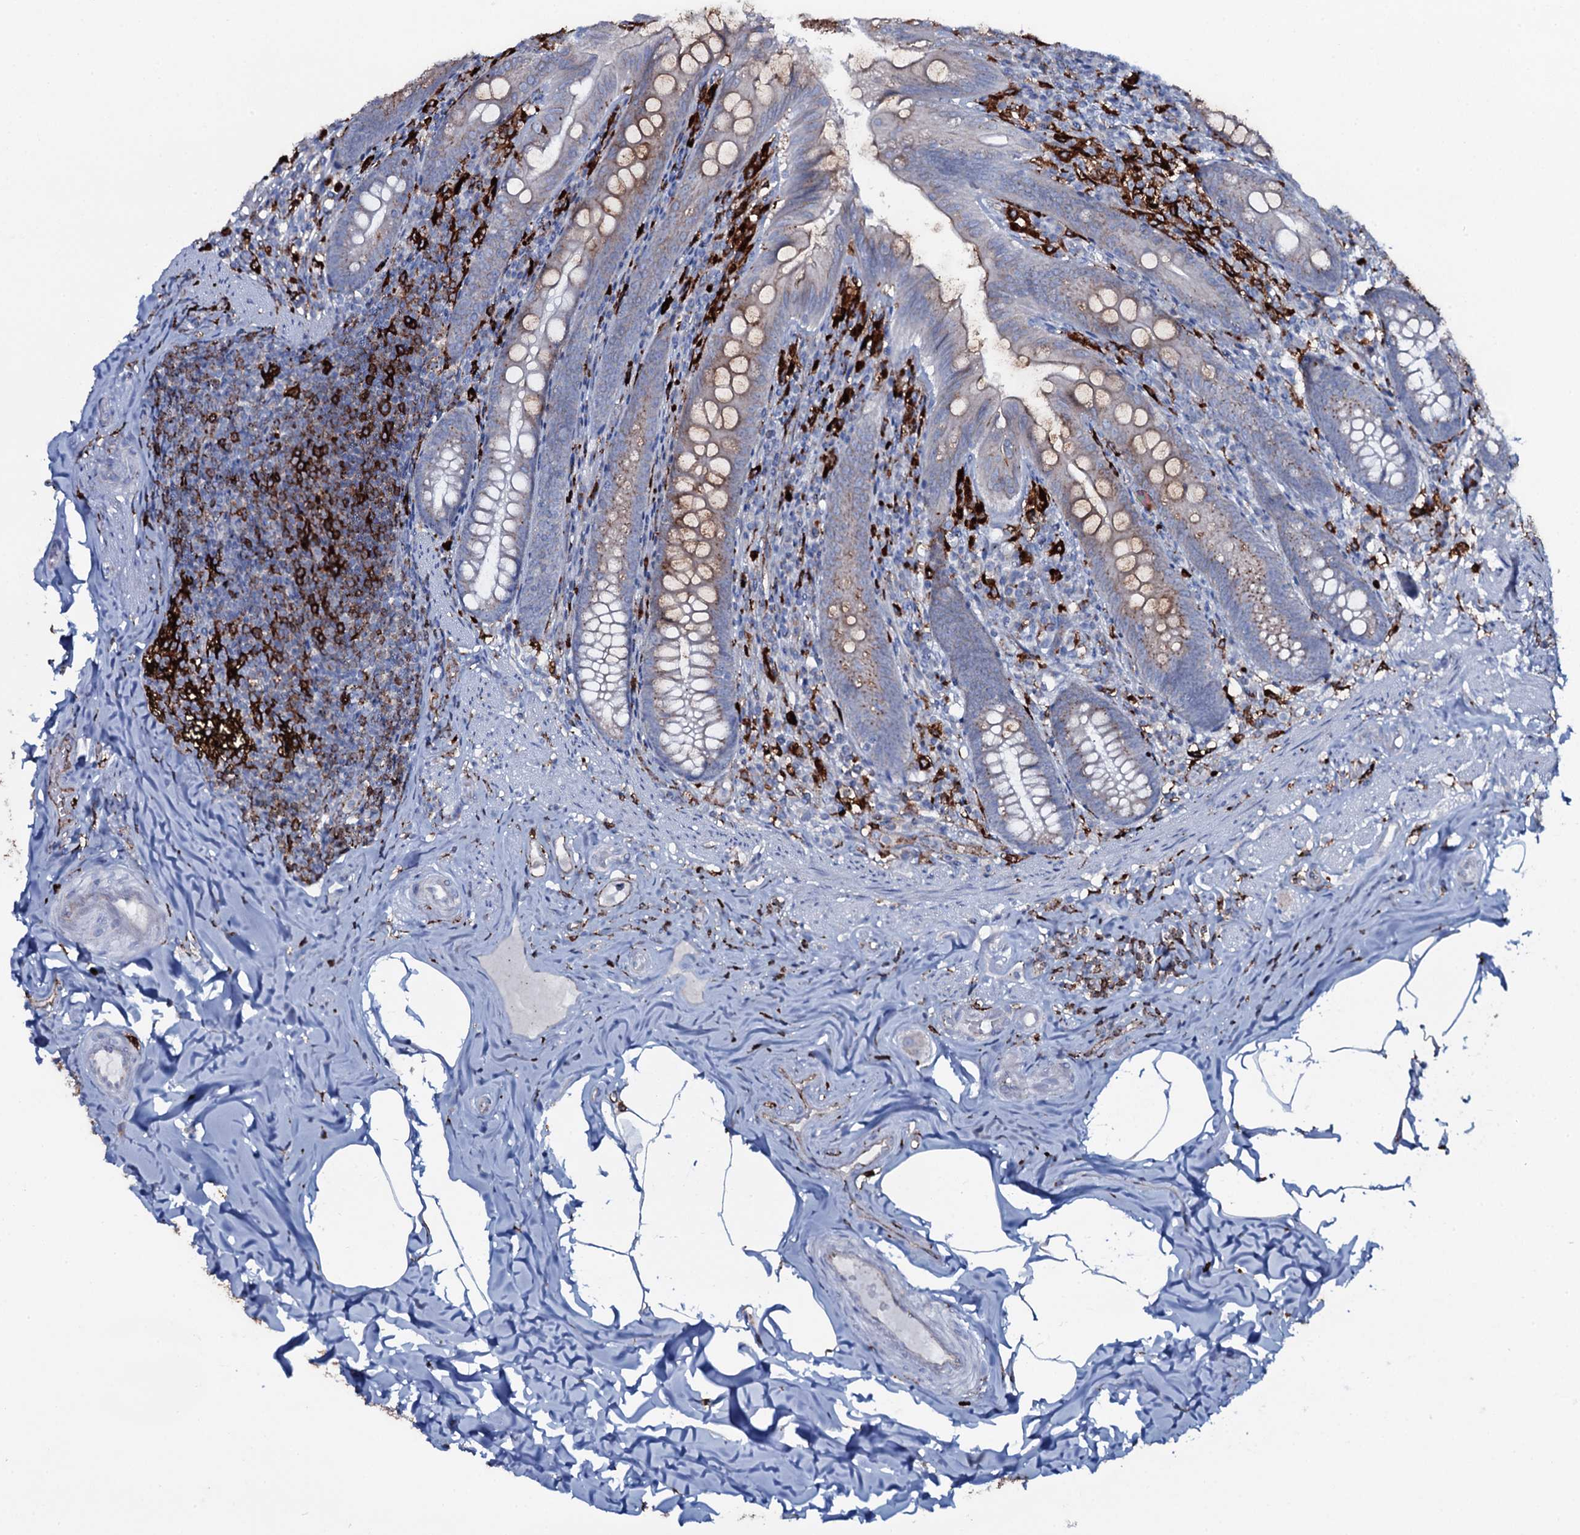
{"staining": {"intensity": "weak", "quantity": ">75%", "location": "cytoplasmic/membranous"}, "tissue": "appendix", "cell_type": "Glandular cells", "image_type": "normal", "snomed": [{"axis": "morphology", "description": "Normal tissue, NOS"}, {"axis": "topography", "description": "Appendix"}], "caption": "A histopathology image of human appendix stained for a protein reveals weak cytoplasmic/membranous brown staining in glandular cells. Nuclei are stained in blue.", "gene": "OSBPL2", "patient": {"sex": "male", "age": 55}}